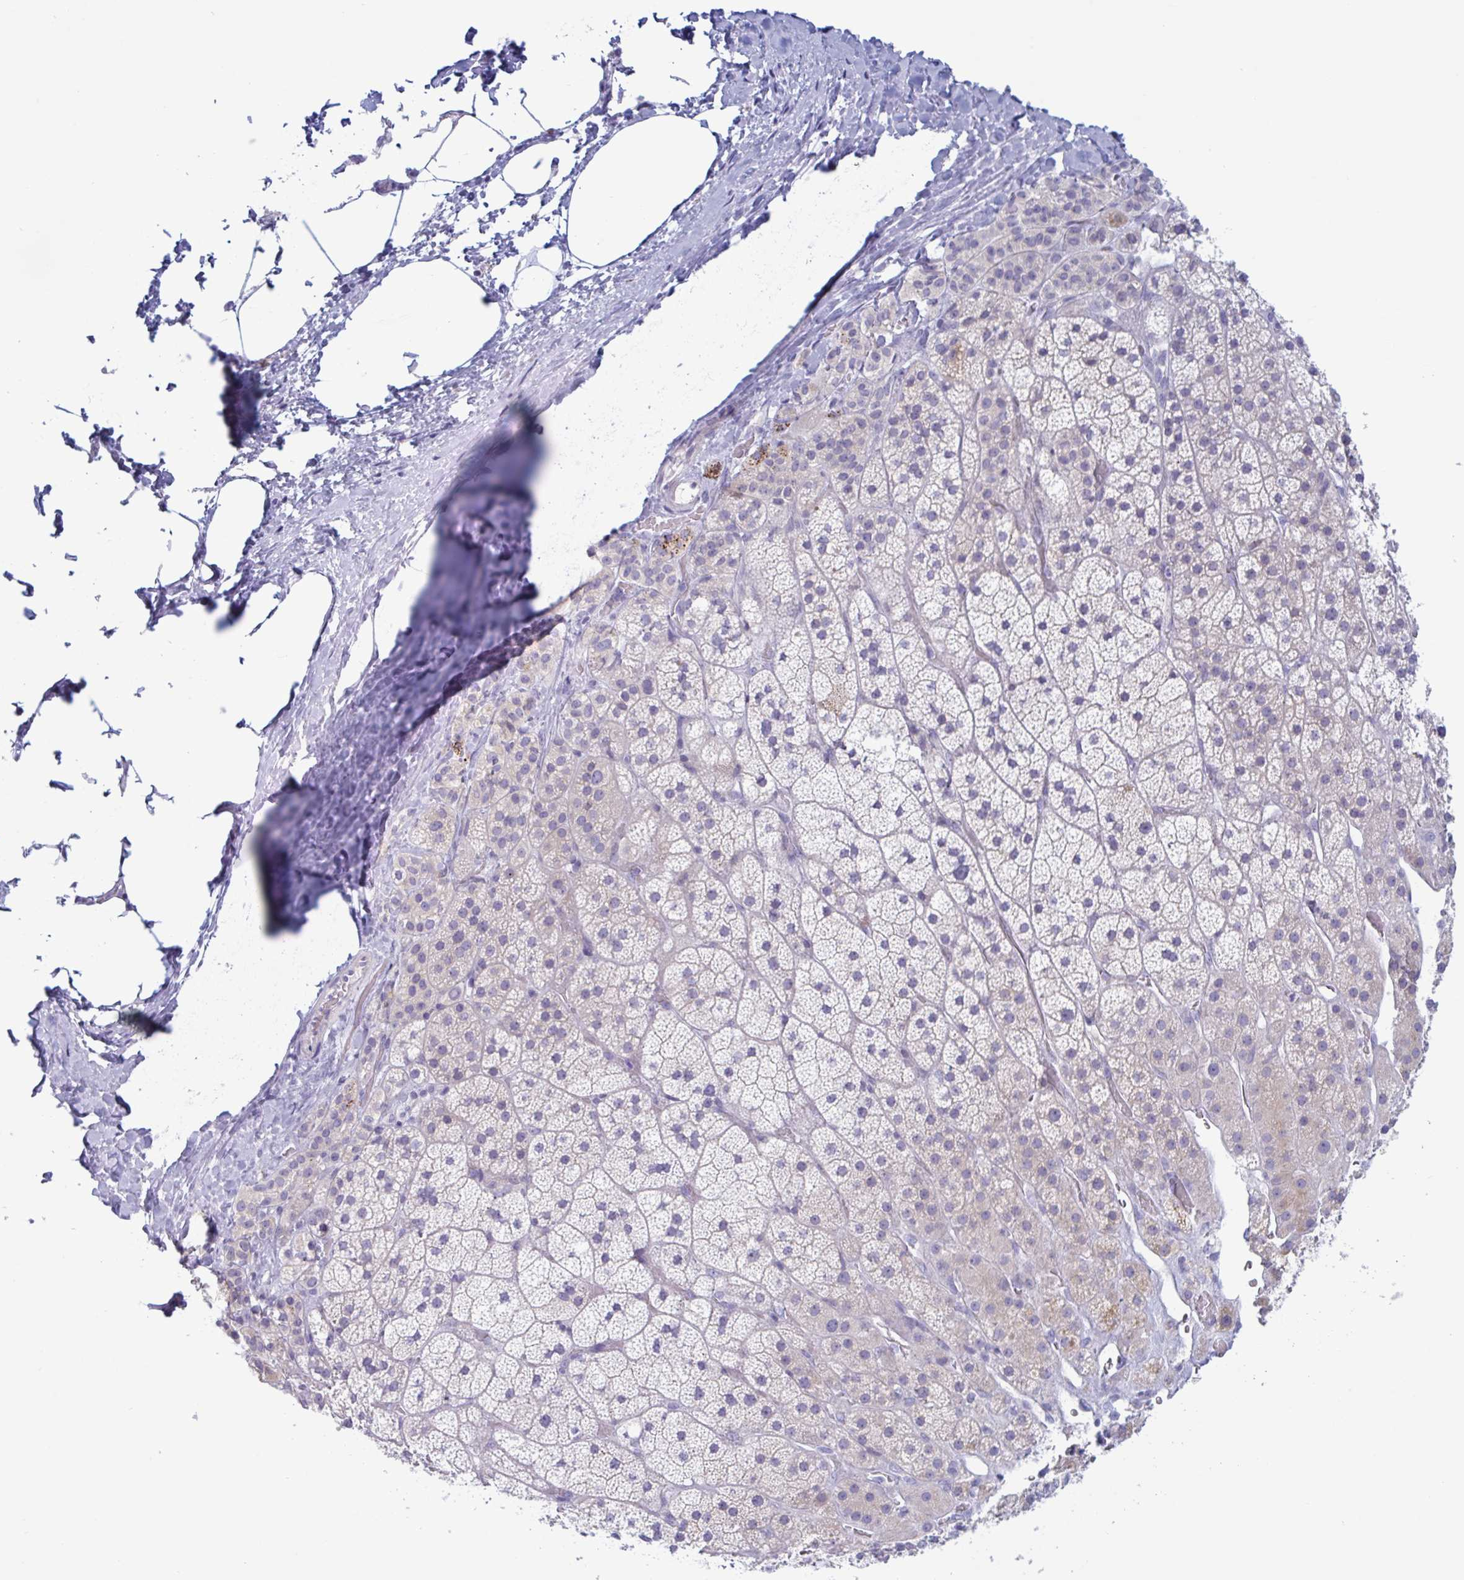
{"staining": {"intensity": "moderate", "quantity": "25%-75%", "location": "cytoplasmic/membranous"}, "tissue": "adrenal gland", "cell_type": "Glandular cells", "image_type": "normal", "snomed": [{"axis": "morphology", "description": "Normal tissue, NOS"}, {"axis": "topography", "description": "Adrenal gland"}], "caption": "Immunohistochemical staining of normal adrenal gland reveals medium levels of moderate cytoplasmic/membranous positivity in approximately 25%-75% of glandular cells.", "gene": "NAA30", "patient": {"sex": "male", "age": 57}}